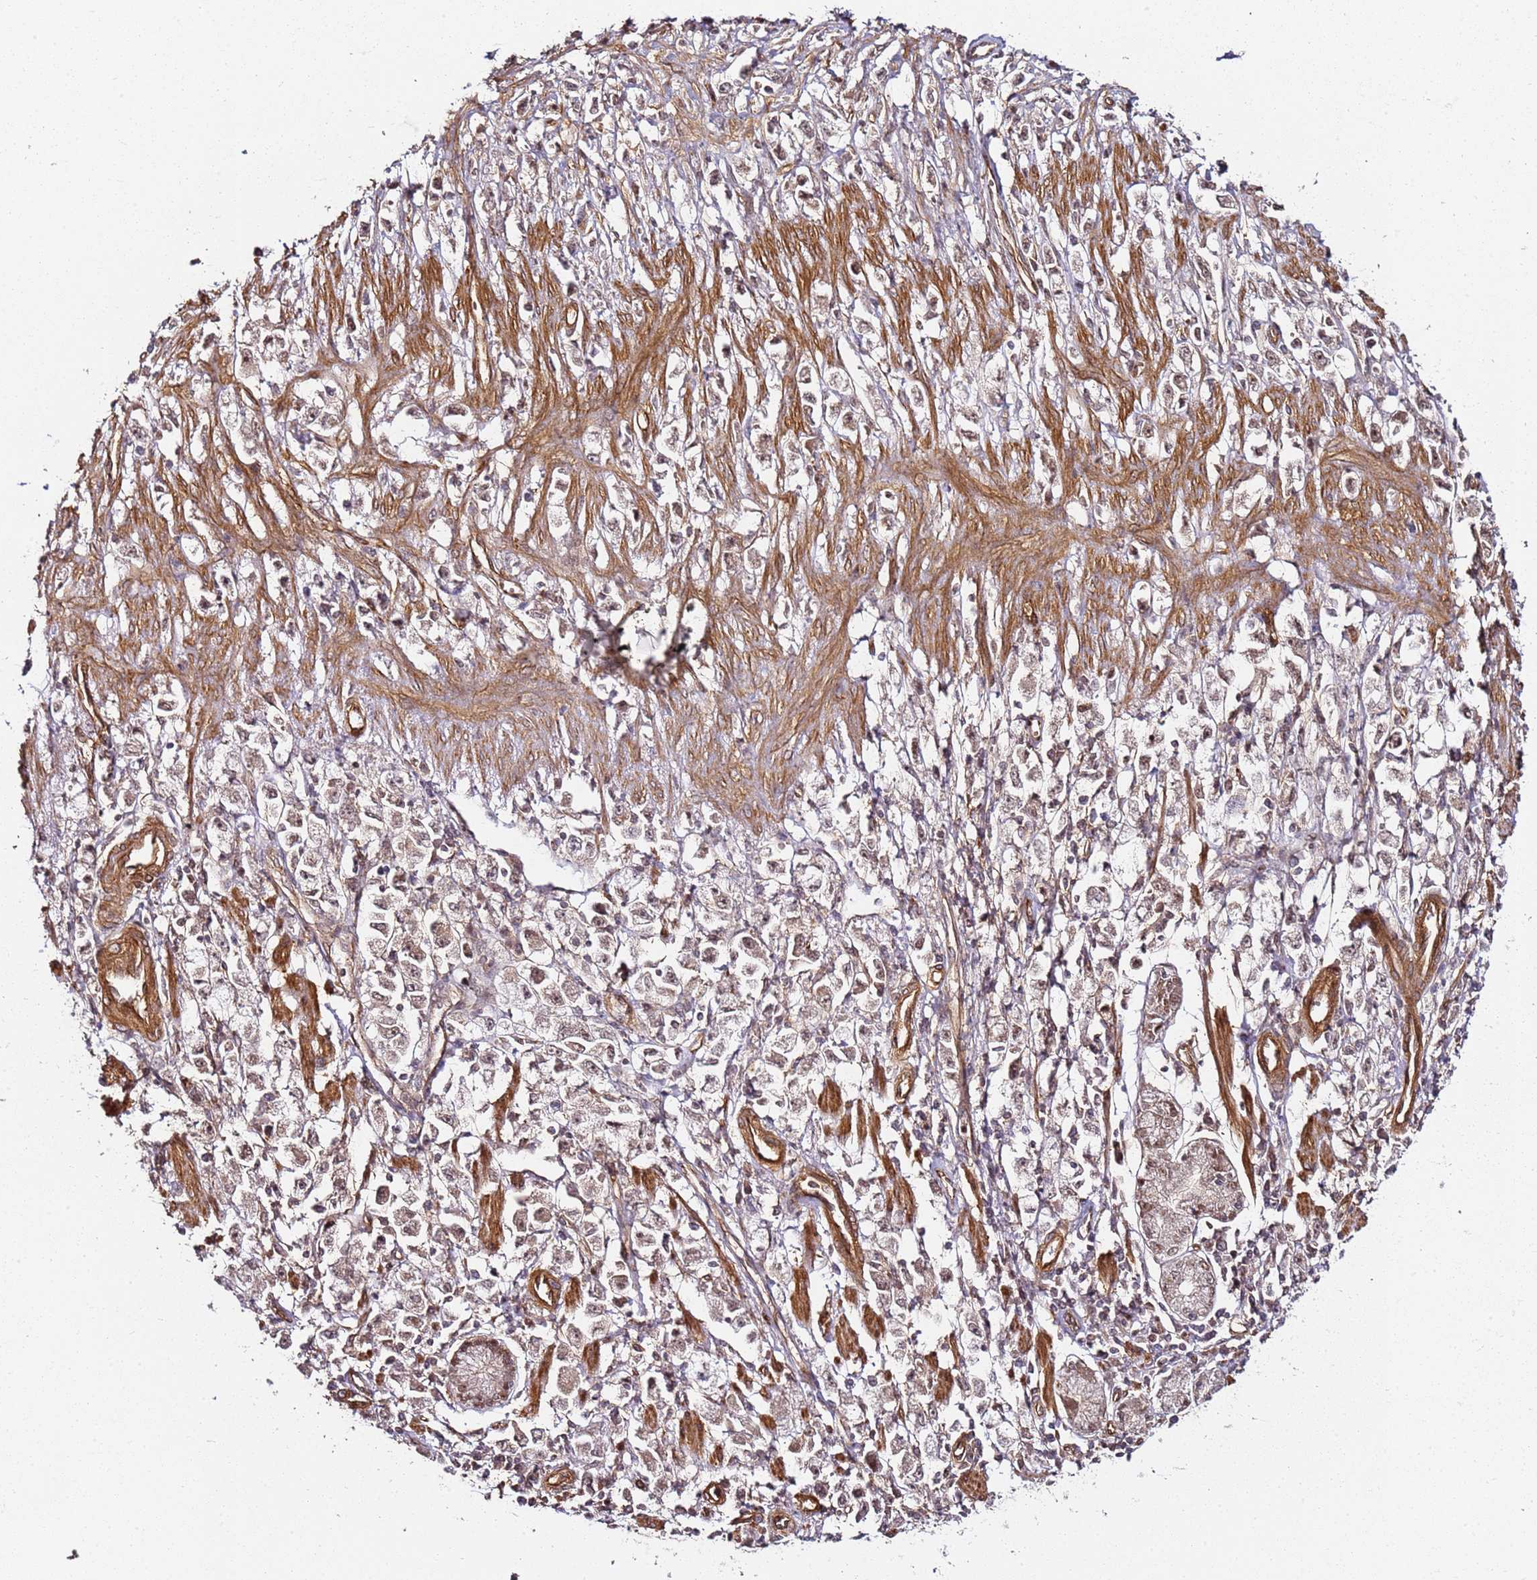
{"staining": {"intensity": "weak", "quantity": ">75%", "location": "cytoplasmic/membranous"}, "tissue": "stomach cancer", "cell_type": "Tumor cells", "image_type": "cancer", "snomed": [{"axis": "morphology", "description": "Adenocarcinoma, NOS"}, {"axis": "topography", "description": "Stomach"}], "caption": "Protein staining by immunohistochemistry (IHC) reveals weak cytoplasmic/membranous staining in about >75% of tumor cells in adenocarcinoma (stomach).", "gene": "CCNYL1", "patient": {"sex": "female", "age": 59}}